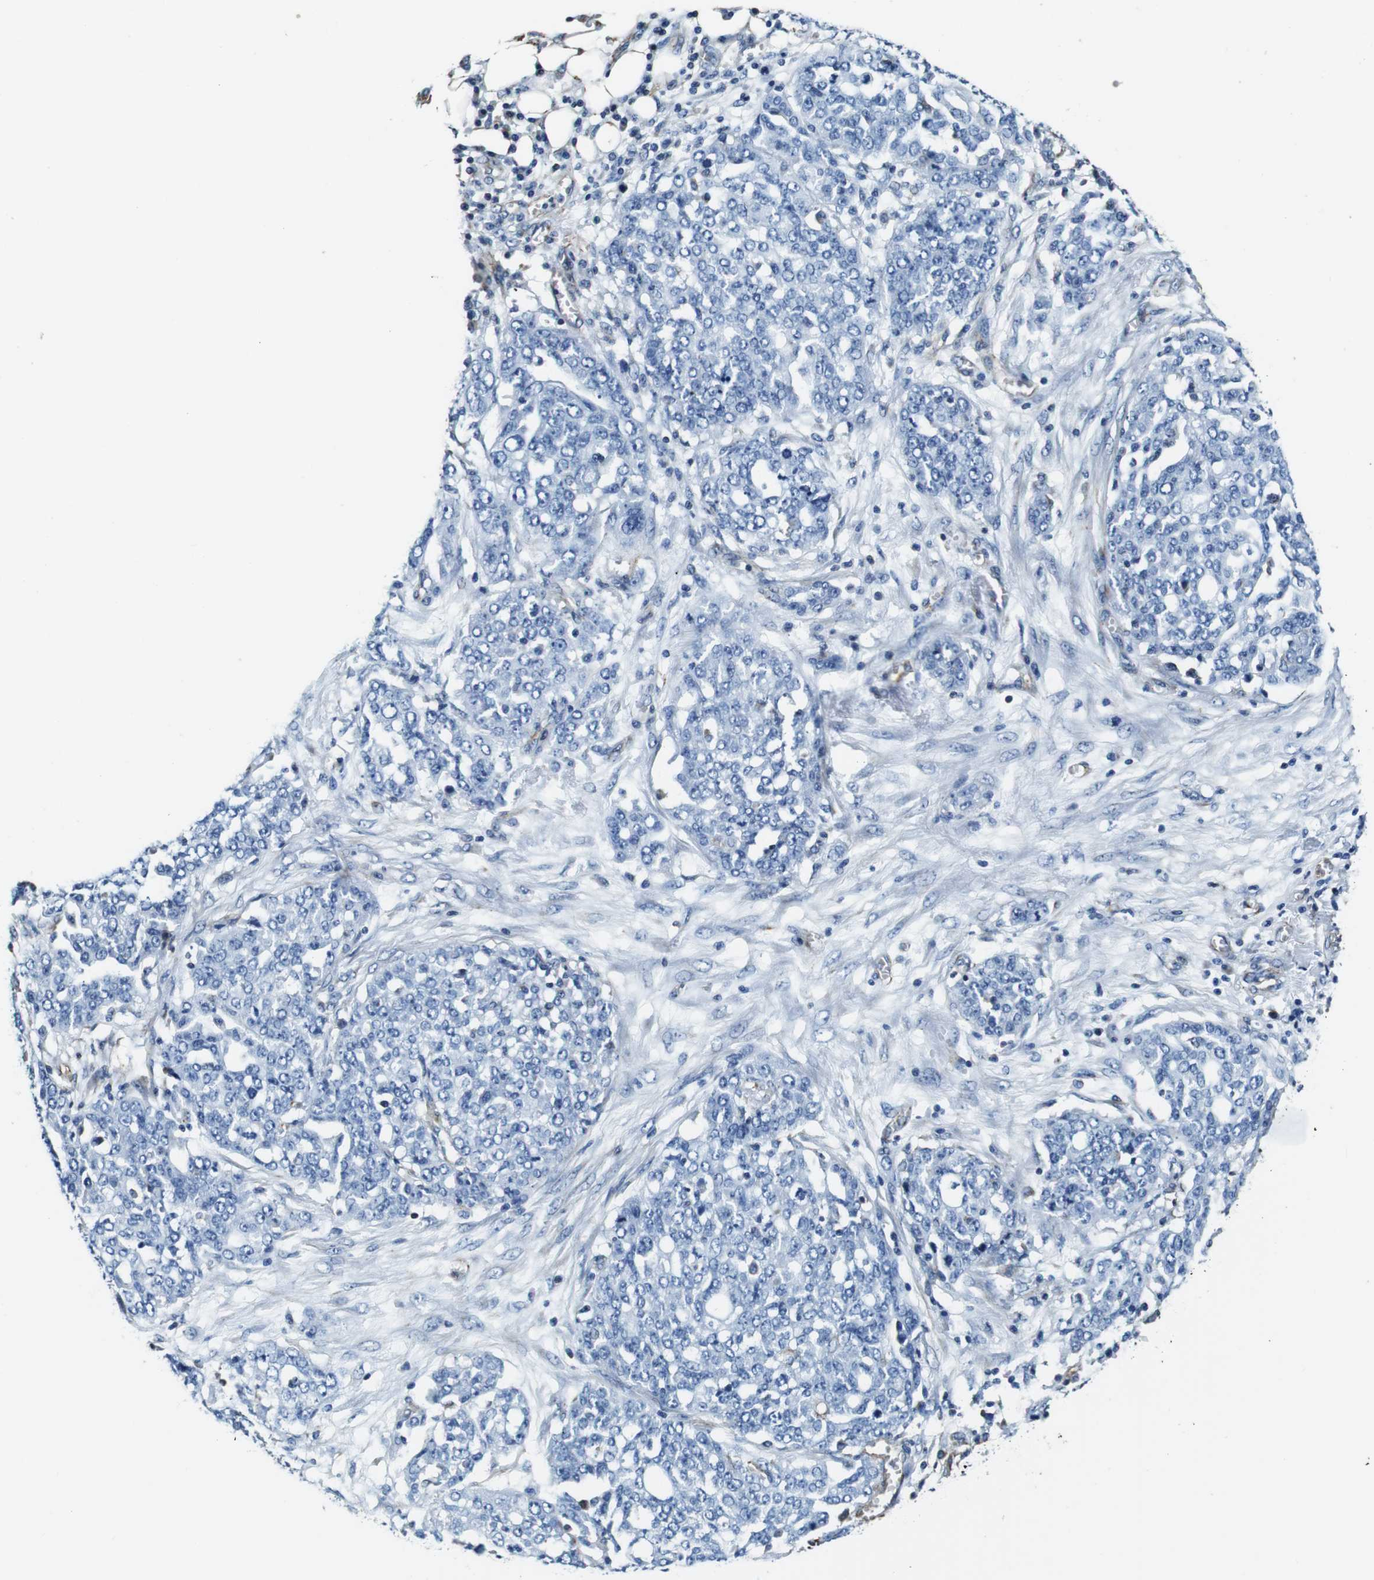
{"staining": {"intensity": "negative", "quantity": "none", "location": "none"}, "tissue": "ovarian cancer", "cell_type": "Tumor cells", "image_type": "cancer", "snomed": [{"axis": "morphology", "description": "Cystadenocarcinoma, serous, NOS"}, {"axis": "topography", "description": "Soft tissue"}, {"axis": "topography", "description": "Ovary"}], "caption": "Serous cystadenocarcinoma (ovarian) stained for a protein using IHC reveals no expression tumor cells.", "gene": "GJE1", "patient": {"sex": "female", "age": 57}}